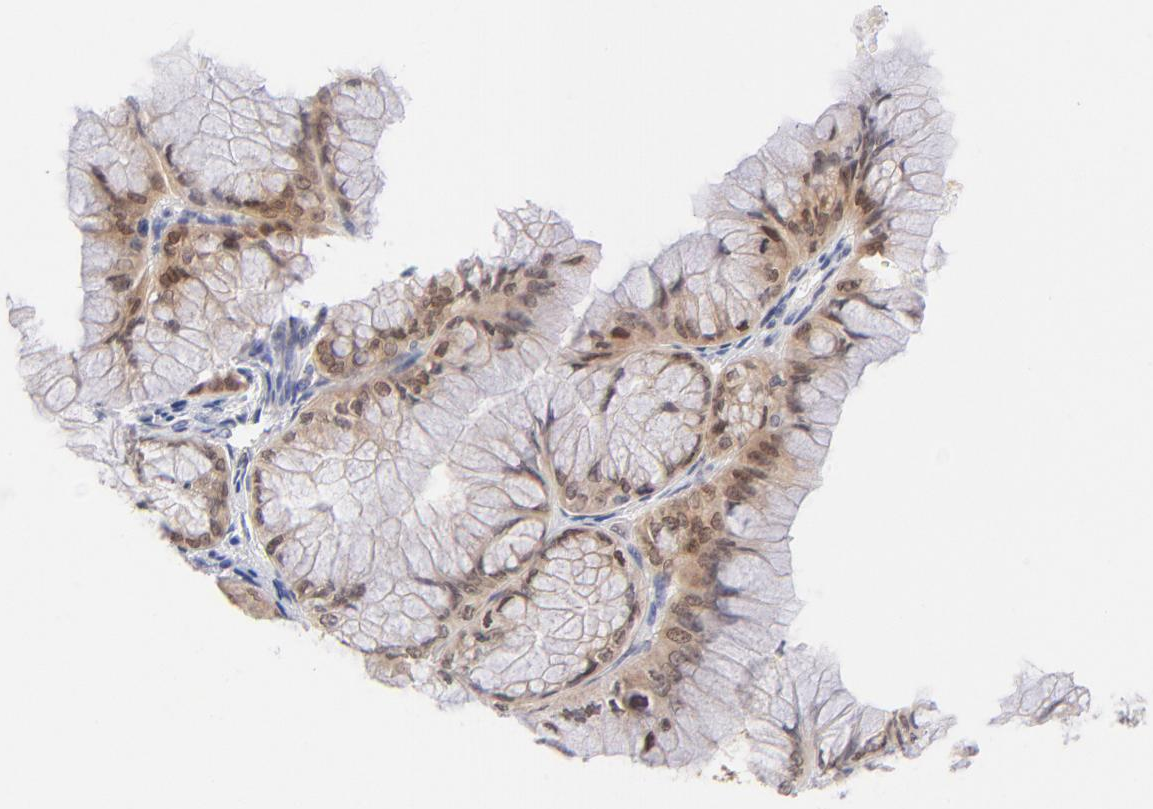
{"staining": {"intensity": "weak", "quantity": ">75%", "location": "nuclear"}, "tissue": "ovarian cancer", "cell_type": "Tumor cells", "image_type": "cancer", "snomed": [{"axis": "morphology", "description": "Cystadenocarcinoma, mucinous, NOS"}, {"axis": "topography", "description": "Ovary"}], "caption": "Ovarian cancer (mucinous cystadenocarcinoma) stained with a brown dye reveals weak nuclear positive staining in about >75% of tumor cells.", "gene": "CASP6", "patient": {"sex": "female", "age": 63}}